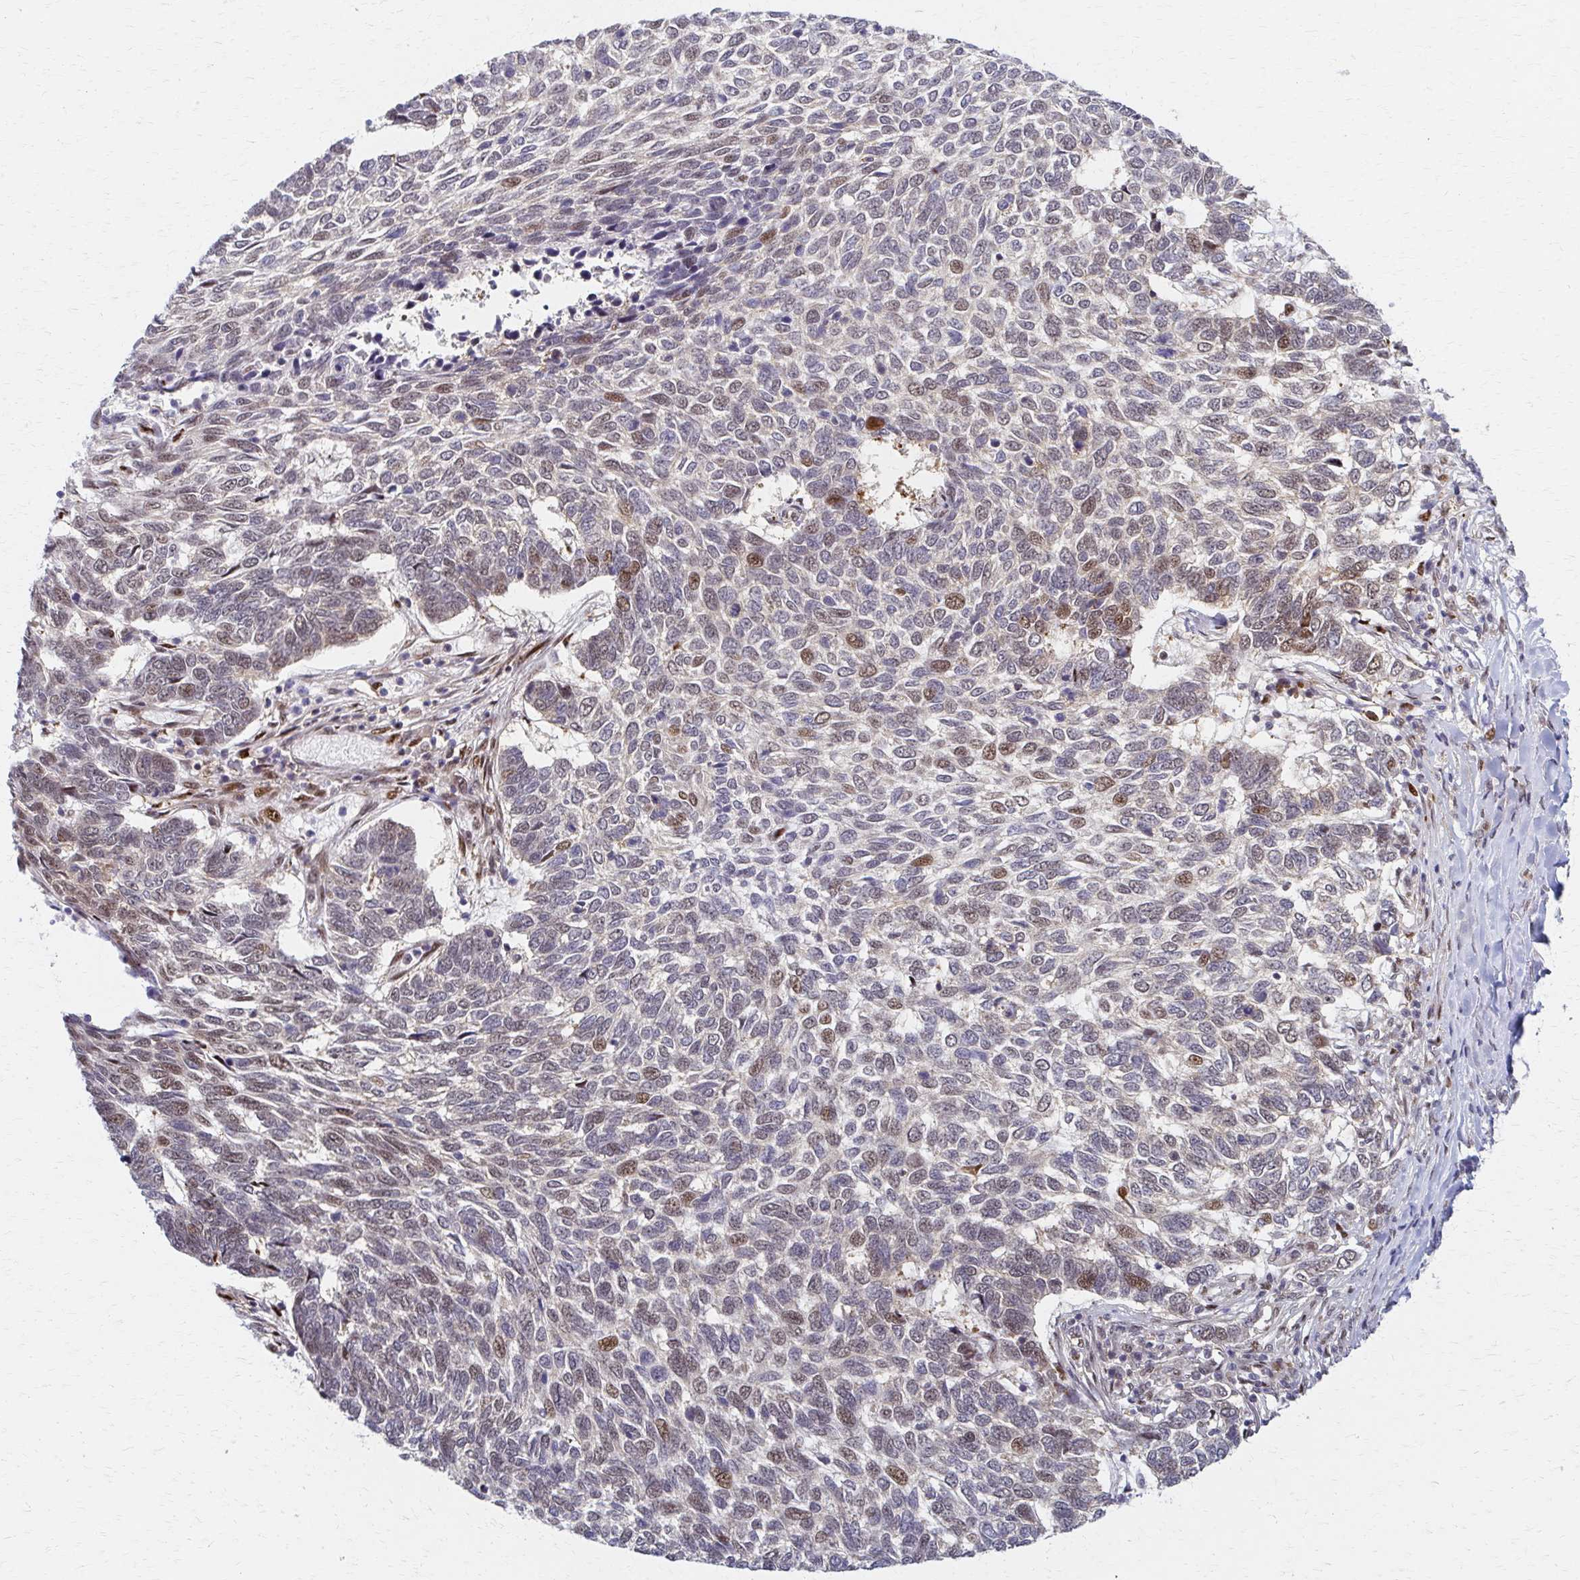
{"staining": {"intensity": "moderate", "quantity": "<25%", "location": "nuclear"}, "tissue": "skin cancer", "cell_type": "Tumor cells", "image_type": "cancer", "snomed": [{"axis": "morphology", "description": "Basal cell carcinoma"}, {"axis": "topography", "description": "Skin"}], "caption": "An immunohistochemistry (IHC) histopathology image of tumor tissue is shown. Protein staining in brown labels moderate nuclear positivity in skin basal cell carcinoma within tumor cells. The staining was performed using DAB (3,3'-diaminobenzidine) to visualize the protein expression in brown, while the nuclei were stained in blue with hematoxylin (Magnification: 20x).", "gene": "PSMD7", "patient": {"sex": "female", "age": 65}}